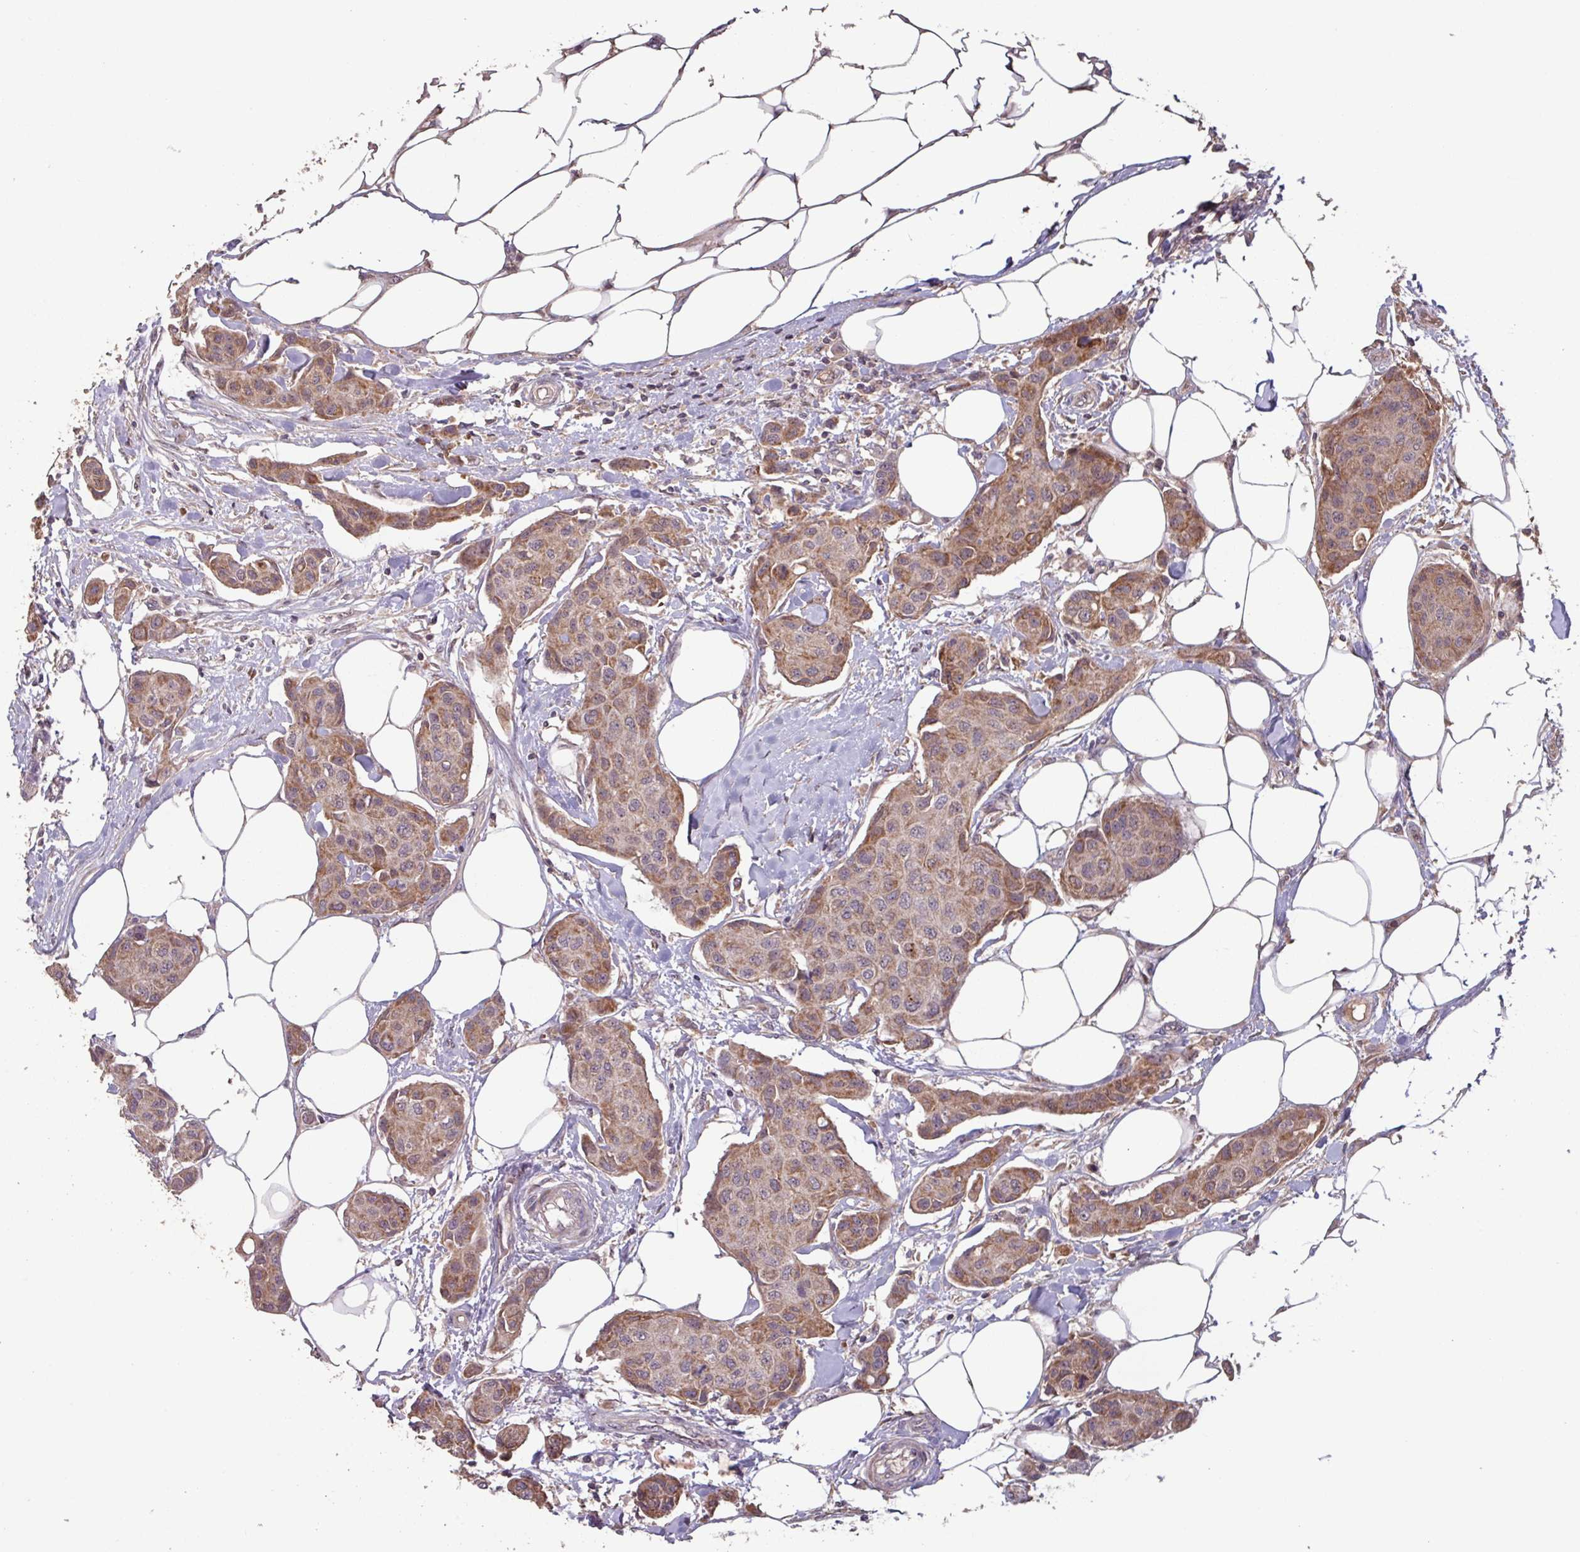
{"staining": {"intensity": "moderate", "quantity": ">75%", "location": "cytoplasmic/membranous"}, "tissue": "breast cancer", "cell_type": "Tumor cells", "image_type": "cancer", "snomed": [{"axis": "morphology", "description": "Duct carcinoma"}, {"axis": "topography", "description": "Breast"}, {"axis": "topography", "description": "Lymph node"}], "caption": "Tumor cells demonstrate moderate cytoplasmic/membranous positivity in about >75% of cells in infiltrating ductal carcinoma (breast).", "gene": "TMEM88", "patient": {"sex": "female", "age": 80}}